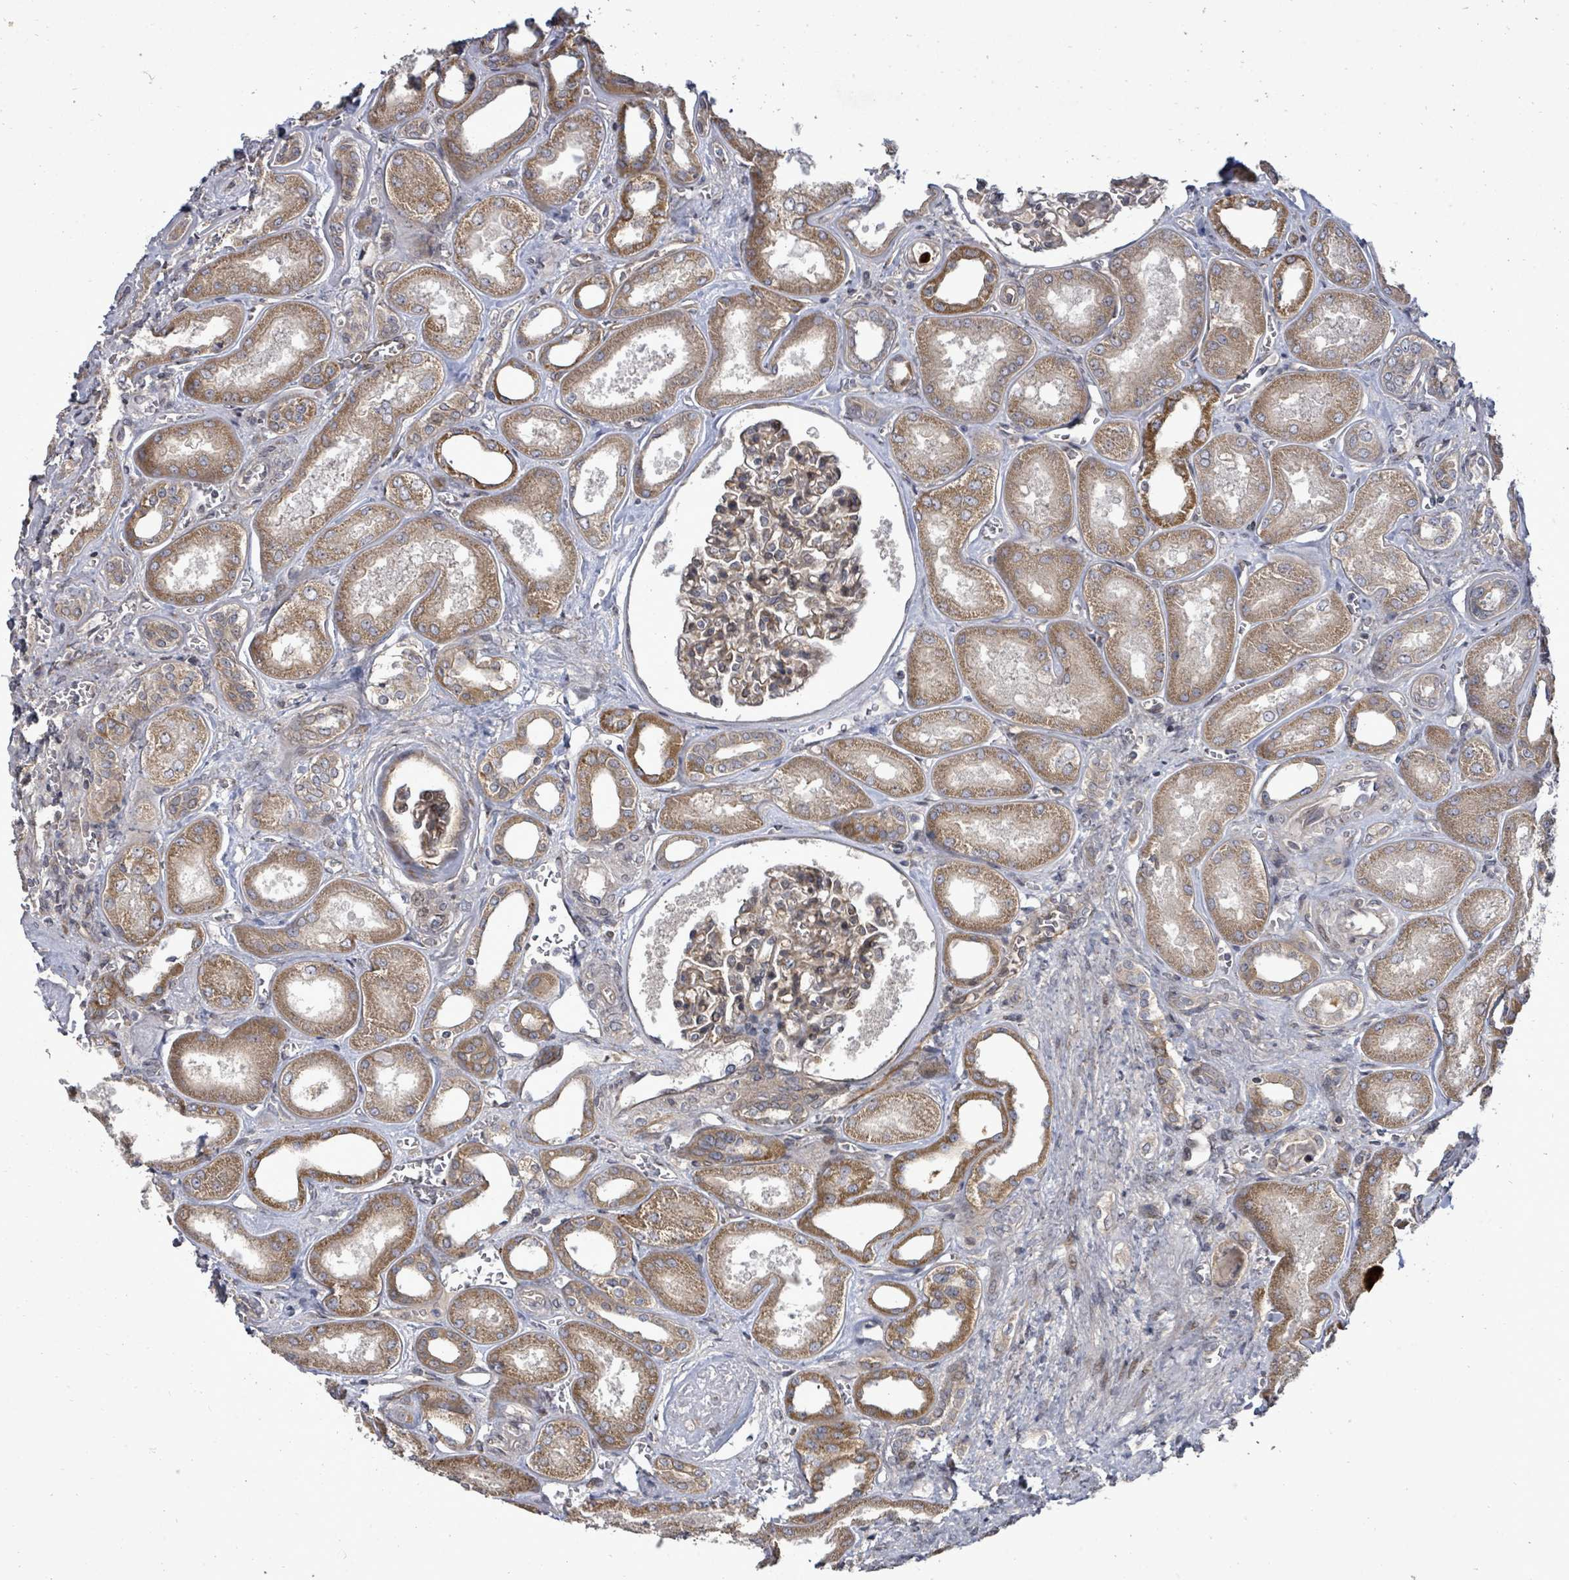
{"staining": {"intensity": "moderate", "quantity": "25%-75%", "location": "cytoplasmic/membranous"}, "tissue": "kidney", "cell_type": "Cells in glomeruli", "image_type": "normal", "snomed": [{"axis": "morphology", "description": "Normal tissue, NOS"}, {"axis": "morphology", "description": "Adenocarcinoma, NOS"}, {"axis": "topography", "description": "Kidney"}], "caption": "Immunohistochemical staining of normal human kidney shows 25%-75% levels of moderate cytoplasmic/membranous protein positivity in approximately 25%-75% of cells in glomeruli. (DAB IHC, brown staining for protein, blue staining for nuclei).", "gene": "KRTAP27", "patient": {"sex": "female", "age": 68}}